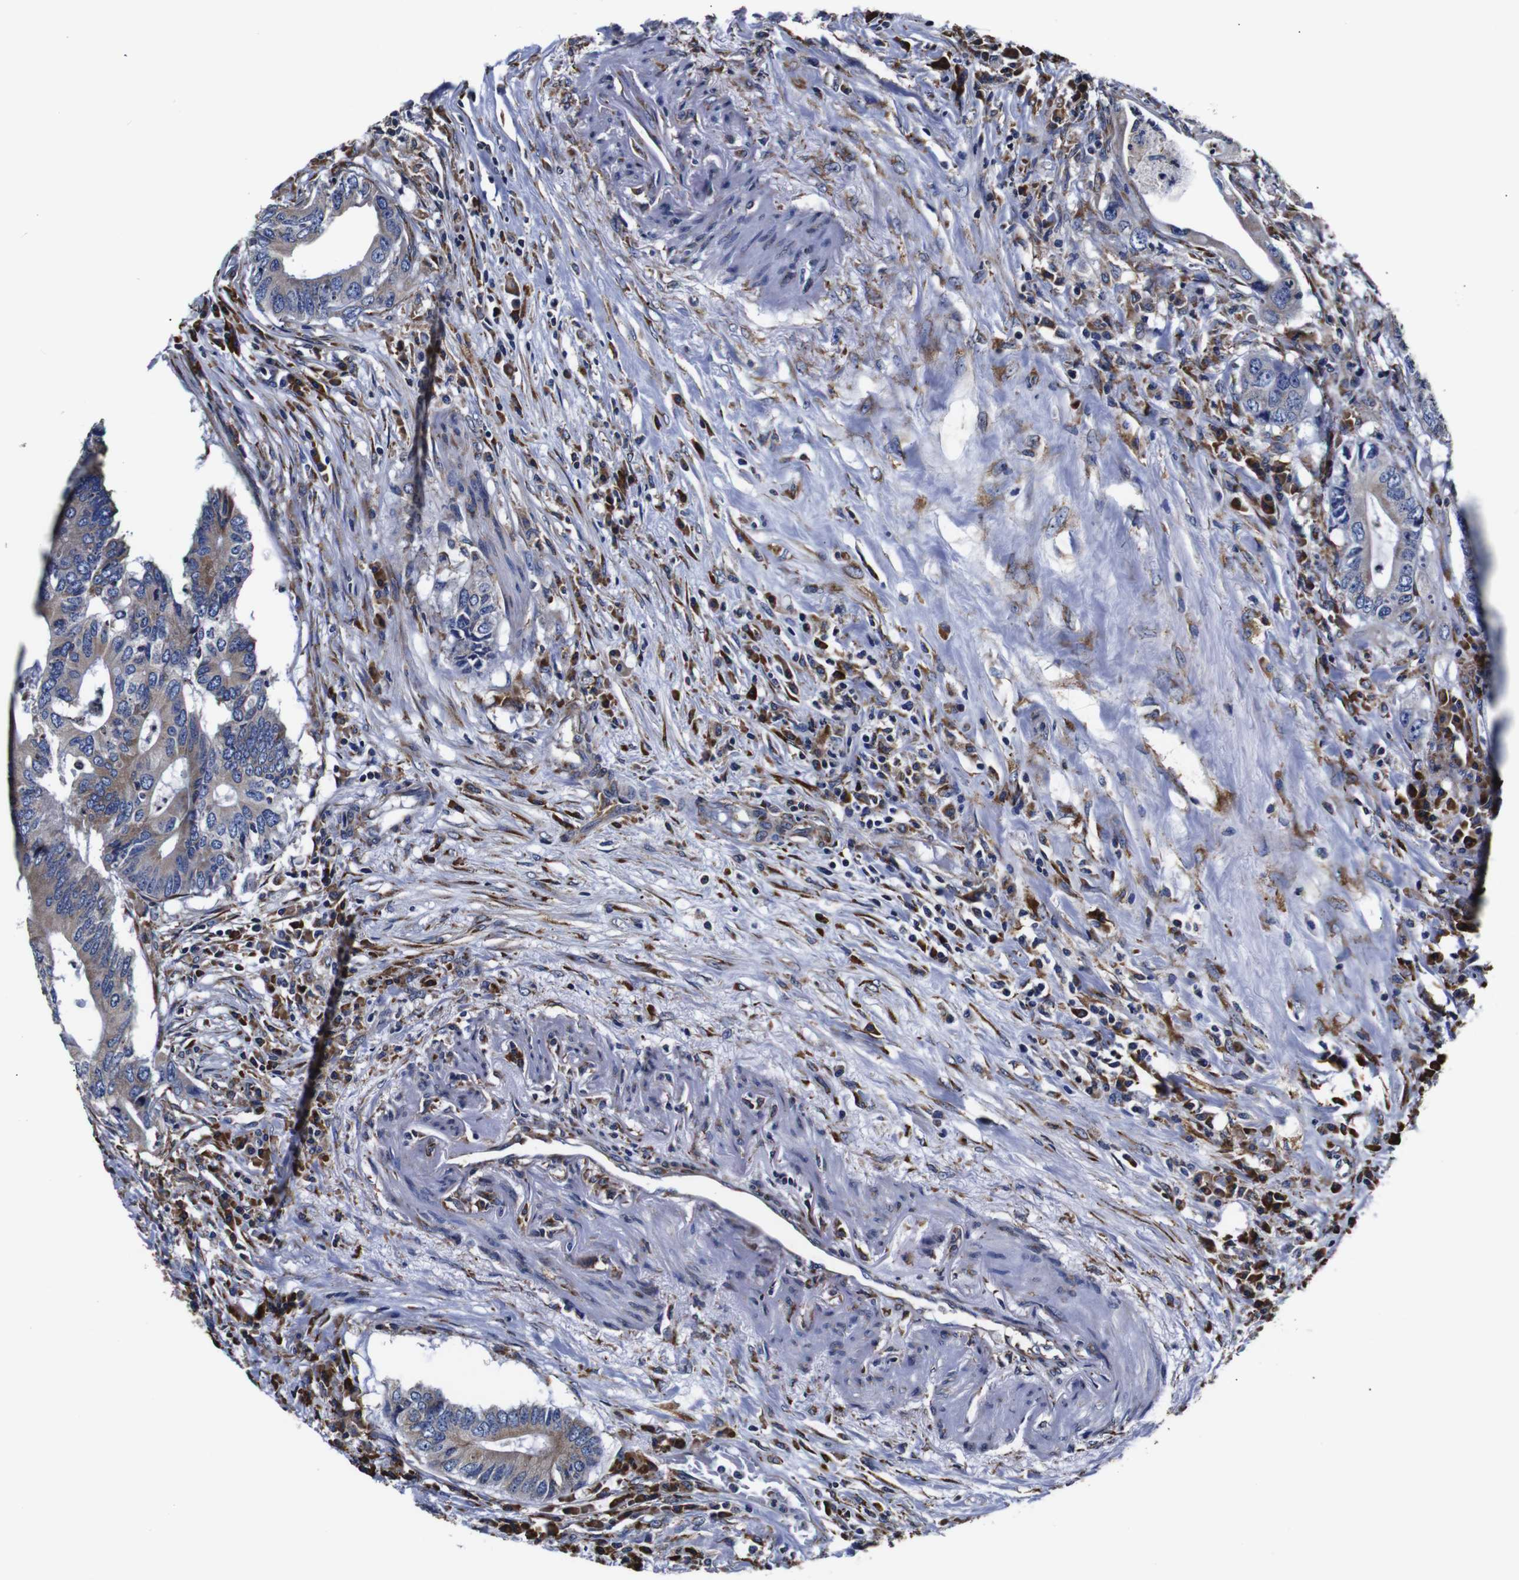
{"staining": {"intensity": "moderate", "quantity": "25%-75%", "location": "cytoplasmic/membranous"}, "tissue": "colorectal cancer", "cell_type": "Tumor cells", "image_type": "cancer", "snomed": [{"axis": "morphology", "description": "Adenocarcinoma, NOS"}, {"axis": "topography", "description": "Colon"}], "caption": "A medium amount of moderate cytoplasmic/membranous expression is identified in about 25%-75% of tumor cells in colorectal adenocarcinoma tissue.", "gene": "PPIB", "patient": {"sex": "male", "age": 71}}